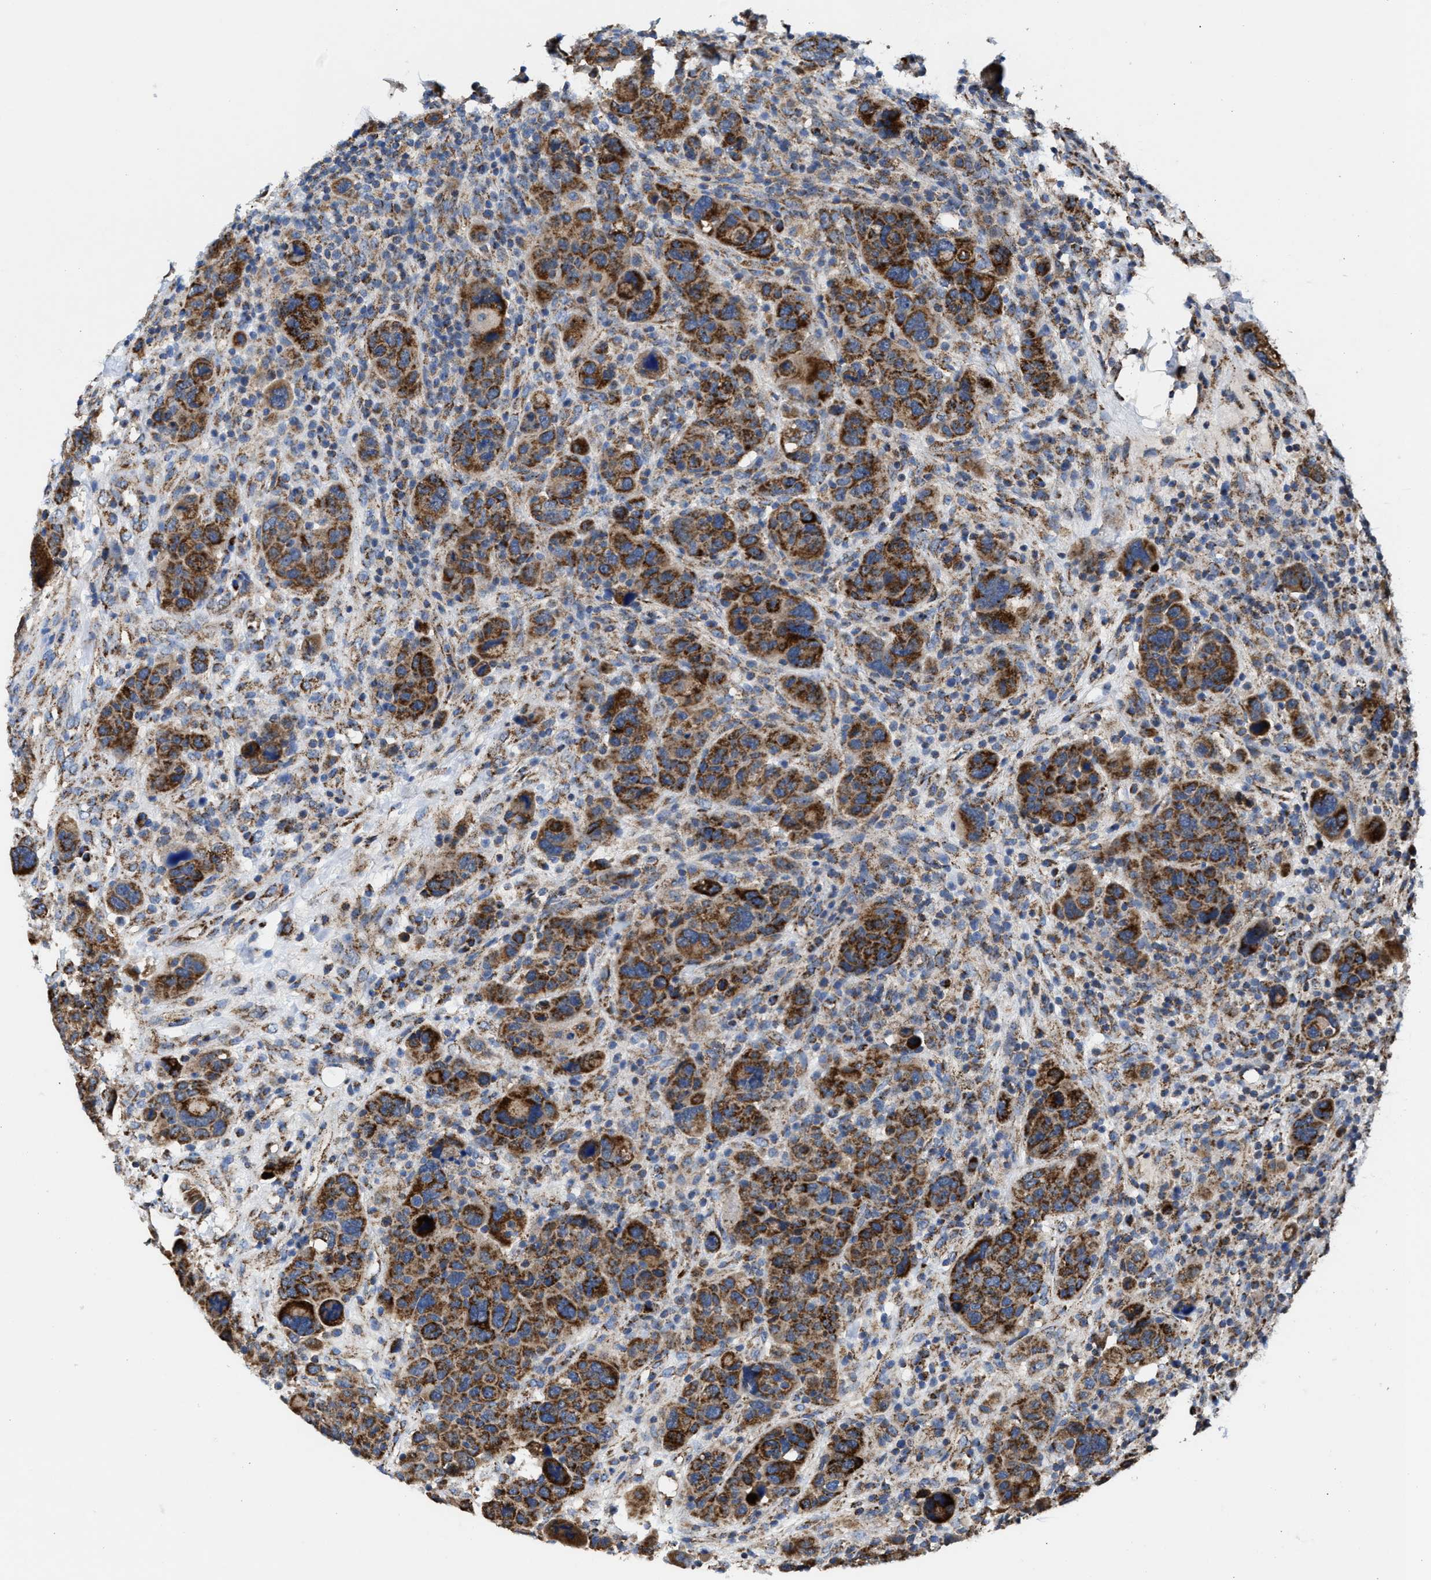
{"staining": {"intensity": "strong", "quantity": ">75%", "location": "cytoplasmic/membranous"}, "tissue": "breast cancer", "cell_type": "Tumor cells", "image_type": "cancer", "snomed": [{"axis": "morphology", "description": "Duct carcinoma"}, {"axis": "topography", "description": "Breast"}], "caption": "Immunohistochemical staining of breast intraductal carcinoma shows high levels of strong cytoplasmic/membranous protein positivity in about >75% of tumor cells. The staining is performed using DAB brown chromogen to label protein expression. The nuclei are counter-stained blue using hematoxylin.", "gene": "MECR", "patient": {"sex": "female", "age": 37}}